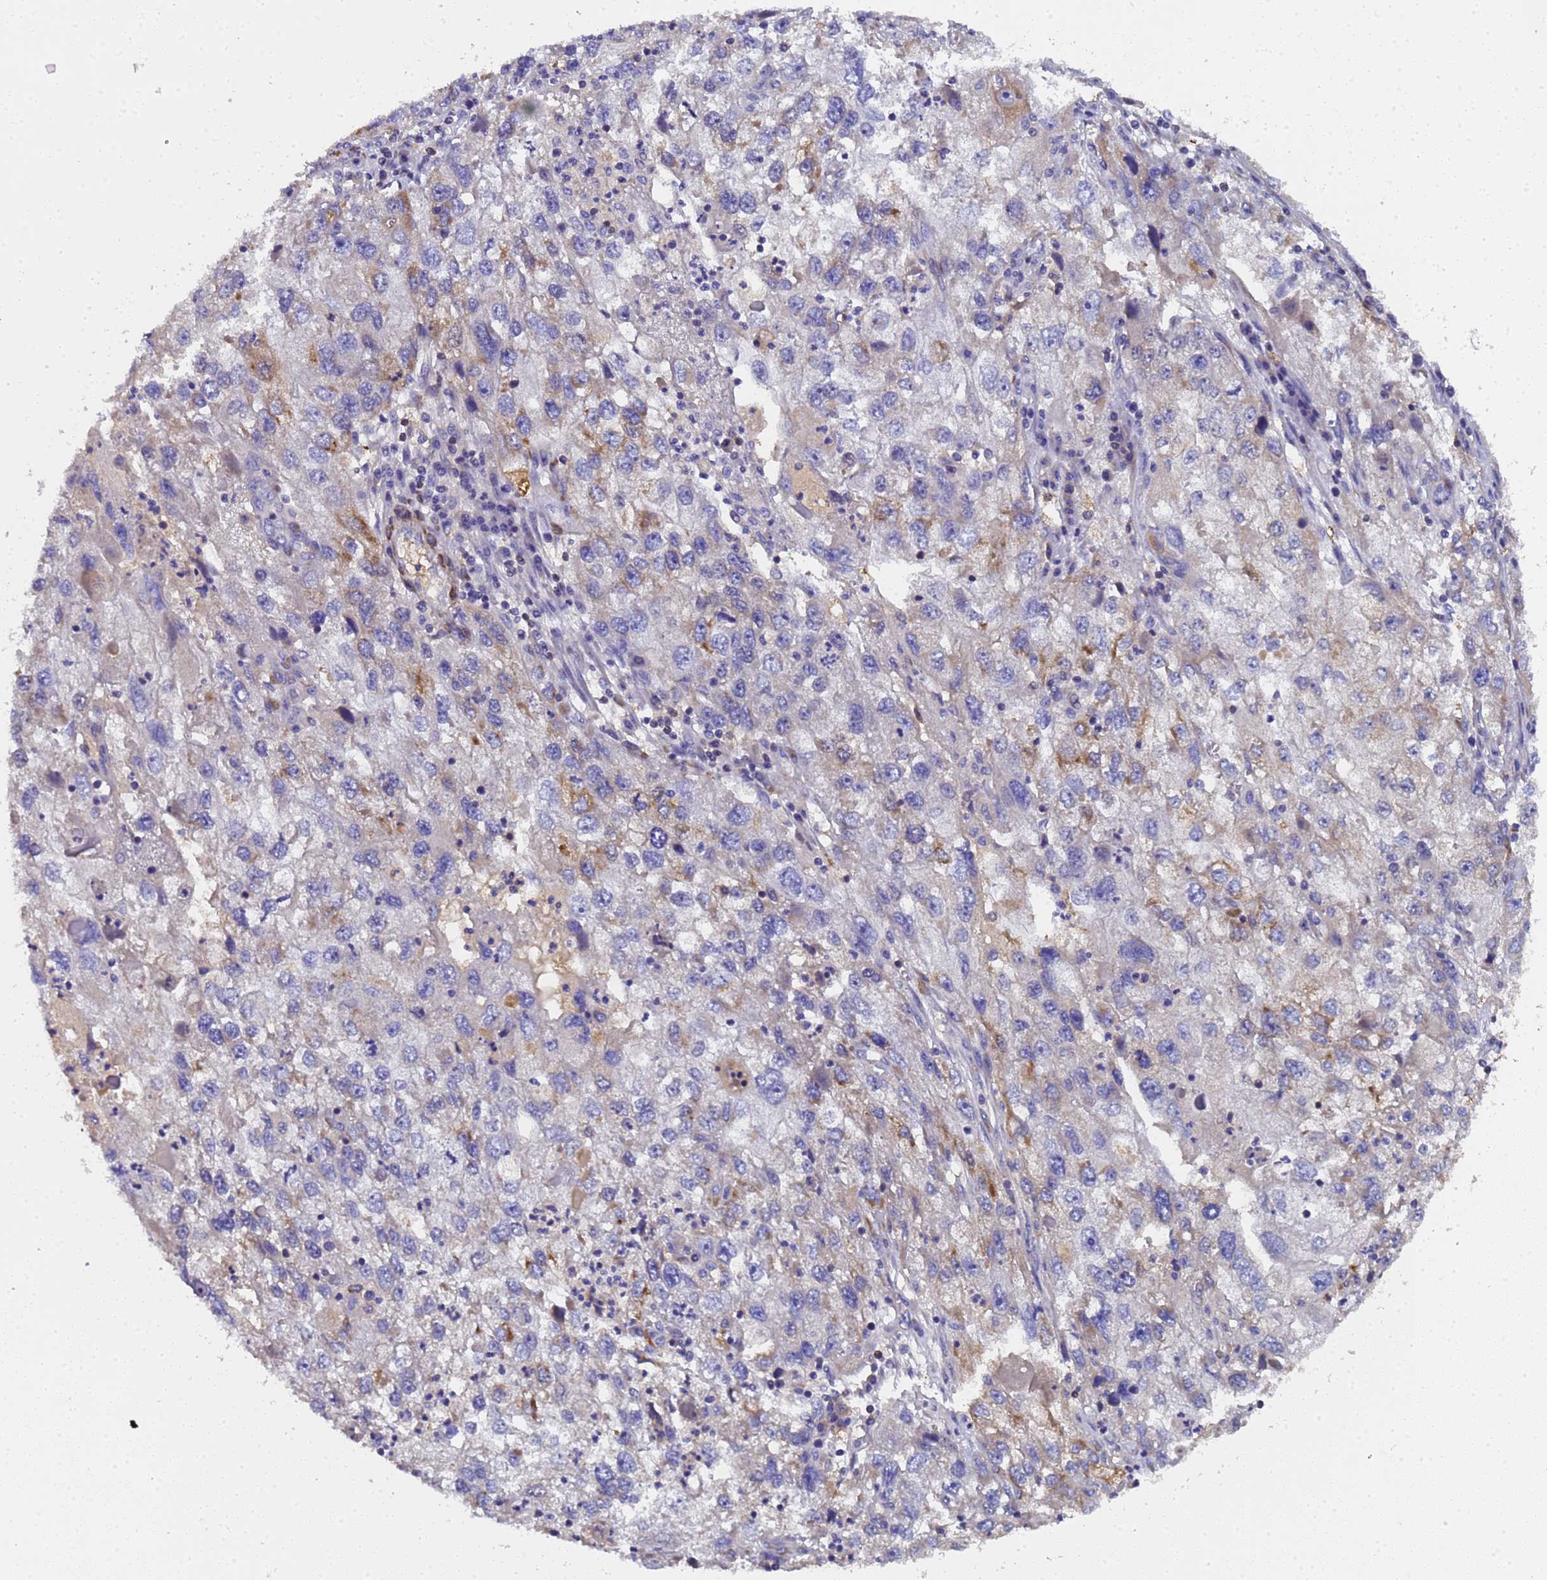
{"staining": {"intensity": "weak", "quantity": "<25%", "location": "cytoplasmic/membranous"}, "tissue": "endometrial cancer", "cell_type": "Tumor cells", "image_type": "cancer", "snomed": [{"axis": "morphology", "description": "Adenocarcinoma, NOS"}, {"axis": "topography", "description": "Endometrium"}], "caption": "A high-resolution image shows IHC staining of endometrial cancer (adenocarcinoma), which shows no significant staining in tumor cells.", "gene": "MOCS1", "patient": {"sex": "female", "age": 49}}